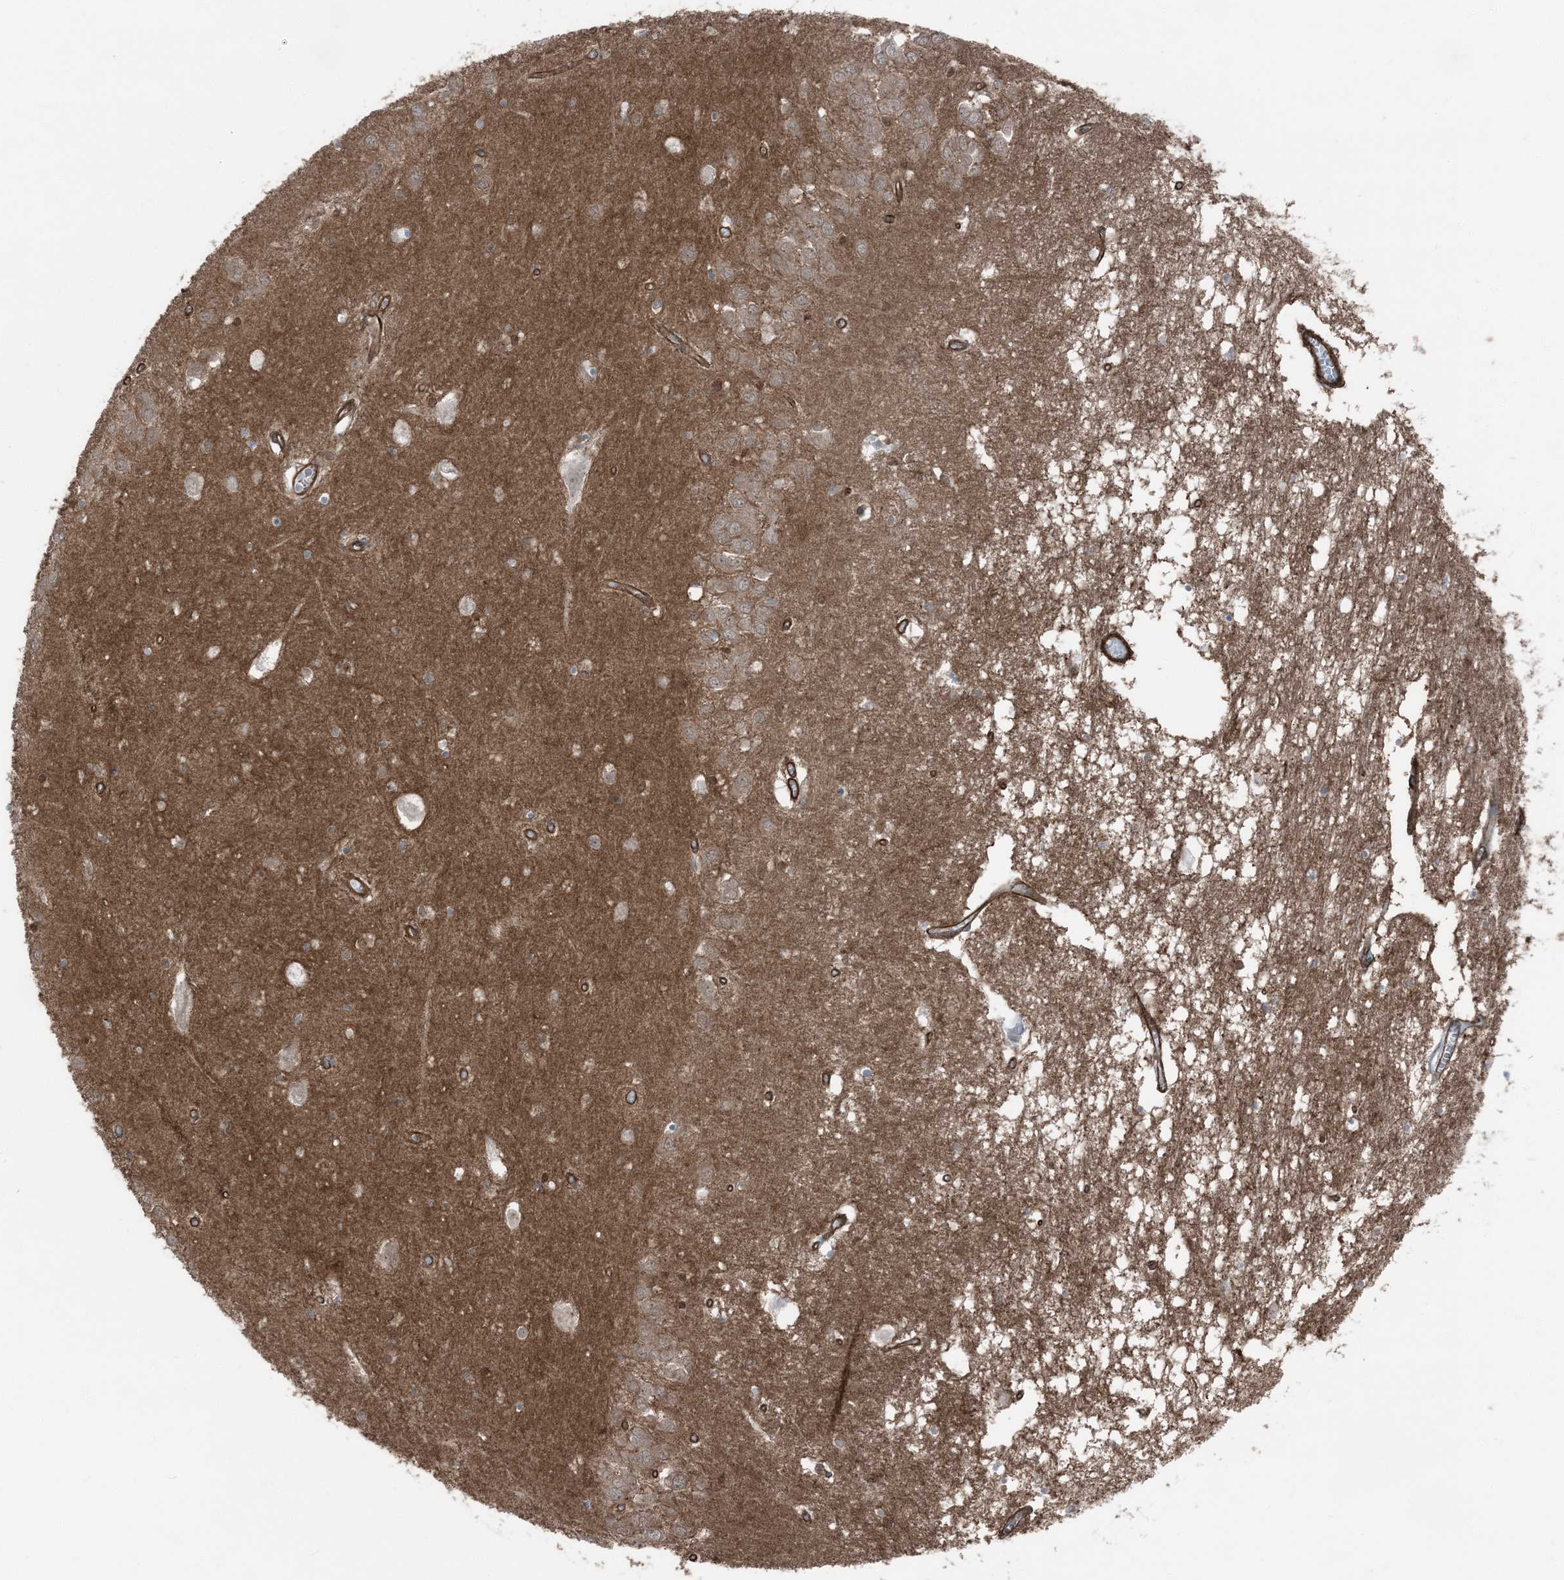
{"staining": {"intensity": "negative", "quantity": "none", "location": "none"}, "tissue": "hippocampus", "cell_type": "Glial cells", "image_type": "normal", "snomed": [{"axis": "morphology", "description": "Normal tissue, NOS"}, {"axis": "topography", "description": "Hippocampus"}], "caption": "A high-resolution histopathology image shows IHC staining of normal hippocampus, which exhibits no significant positivity in glial cells. (Brightfield microscopy of DAB (3,3'-diaminobenzidine) immunohistochemistry at high magnification).", "gene": "ZFP90", "patient": {"sex": "male", "age": 70}}